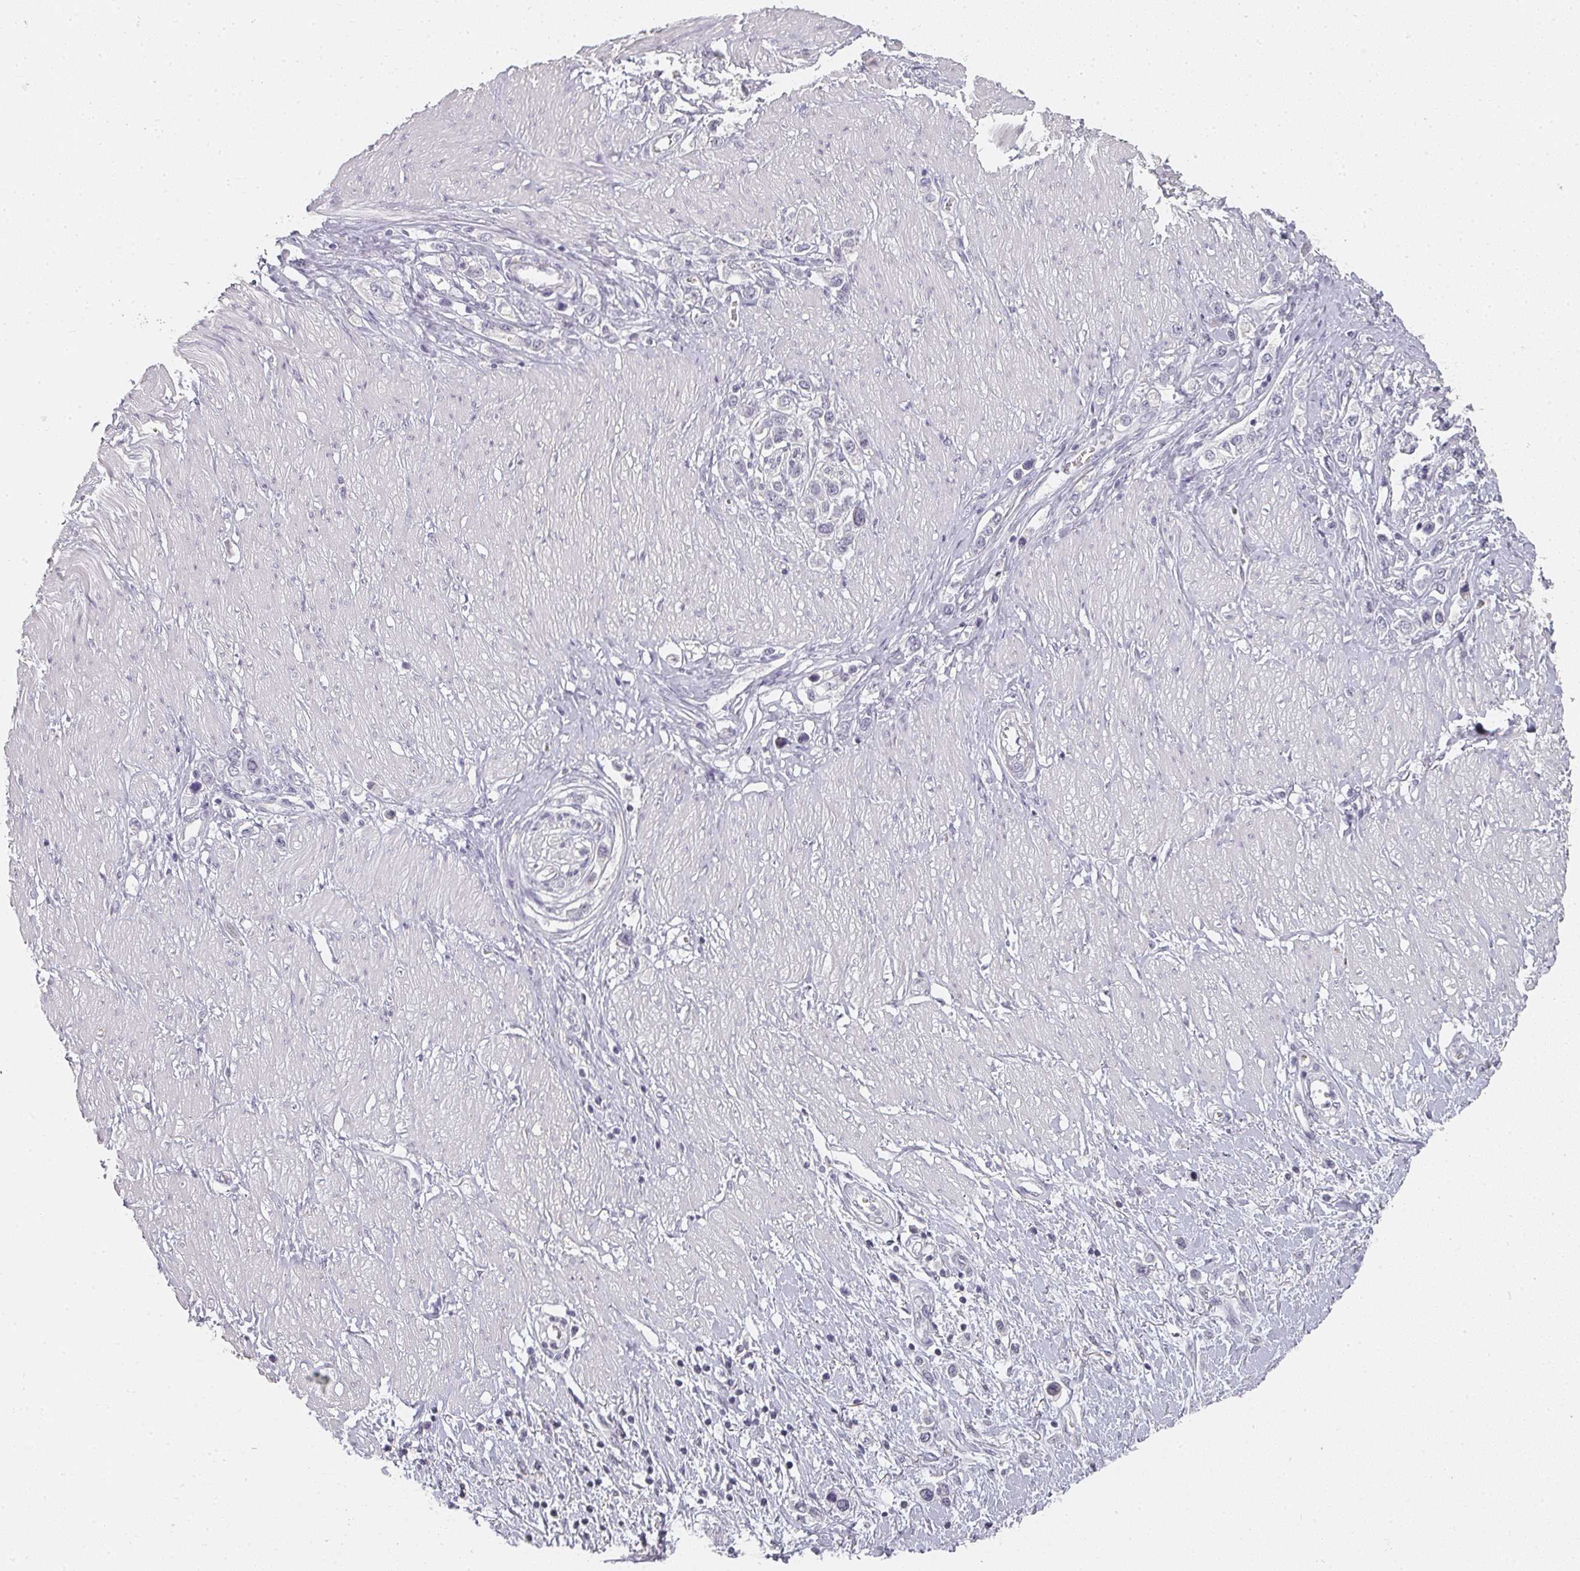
{"staining": {"intensity": "negative", "quantity": "none", "location": "none"}, "tissue": "stomach cancer", "cell_type": "Tumor cells", "image_type": "cancer", "snomed": [{"axis": "morphology", "description": "Normal tissue, NOS"}, {"axis": "morphology", "description": "Adenocarcinoma, NOS"}, {"axis": "topography", "description": "Stomach, upper"}, {"axis": "topography", "description": "Stomach"}], "caption": "Human stomach adenocarcinoma stained for a protein using immunohistochemistry exhibits no expression in tumor cells.", "gene": "SHISA2", "patient": {"sex": "female", "age": 65}}